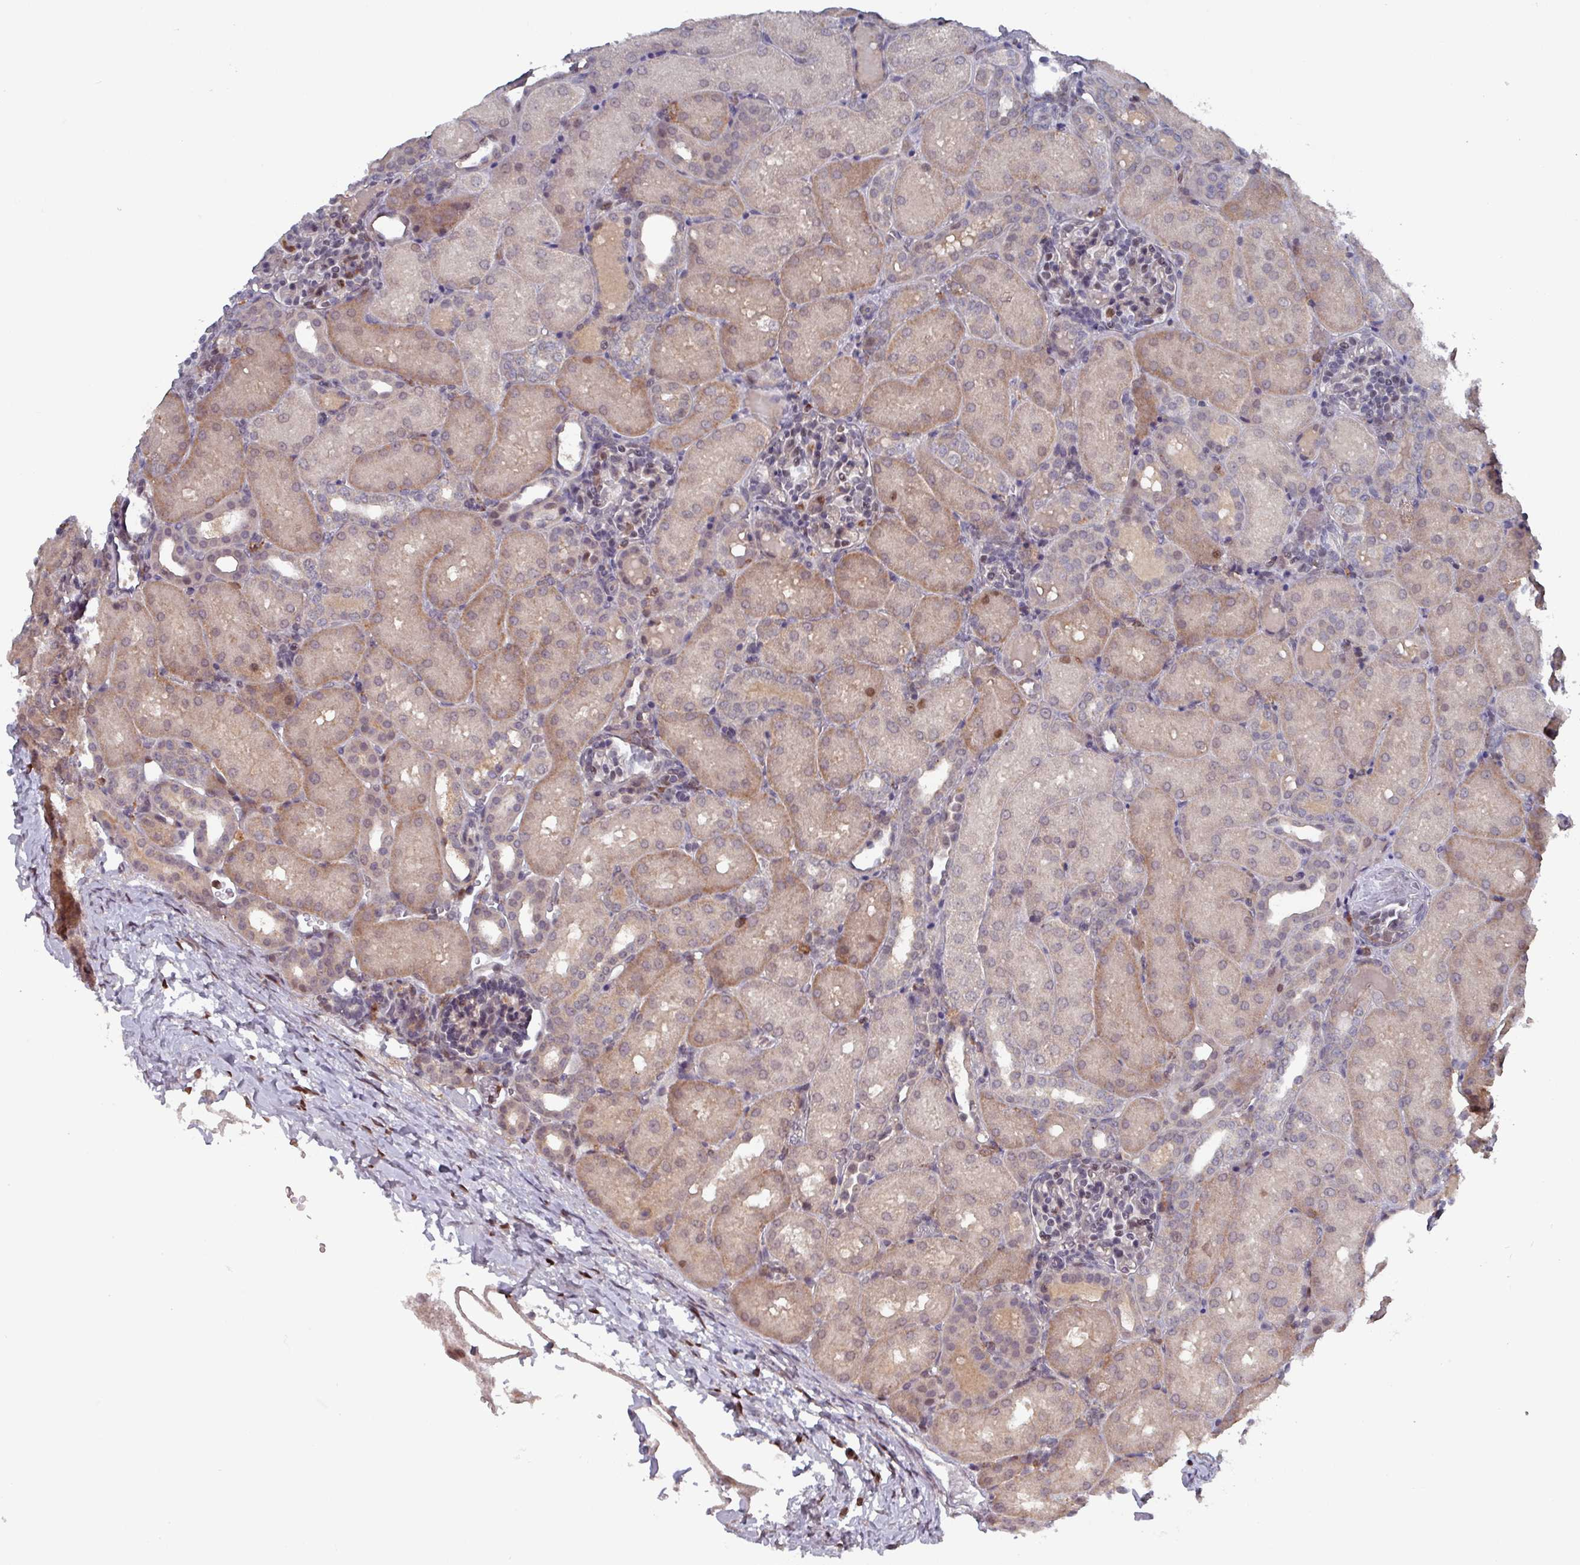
{"staining": {"intensity": "weak", "quantity": "25%-75%", "location": "nuclear"}, "tissue": "kidney", "cell_type": "Cells in glomeruli", "image_type": "normal", "snomed": [{"axis": "morphology", "description": "Normal tissue, NOS"}, {"axis": "topography", "description": "Kidney"}], "caption": "Approximately 25%-75% of cells in glomeruli in normal kidney reveal weak nuclear protein positivity as visualized by brown immunohistochemical staining.", "gene": "PRRX1", "patient": {"sex": "male", "age": 1}}